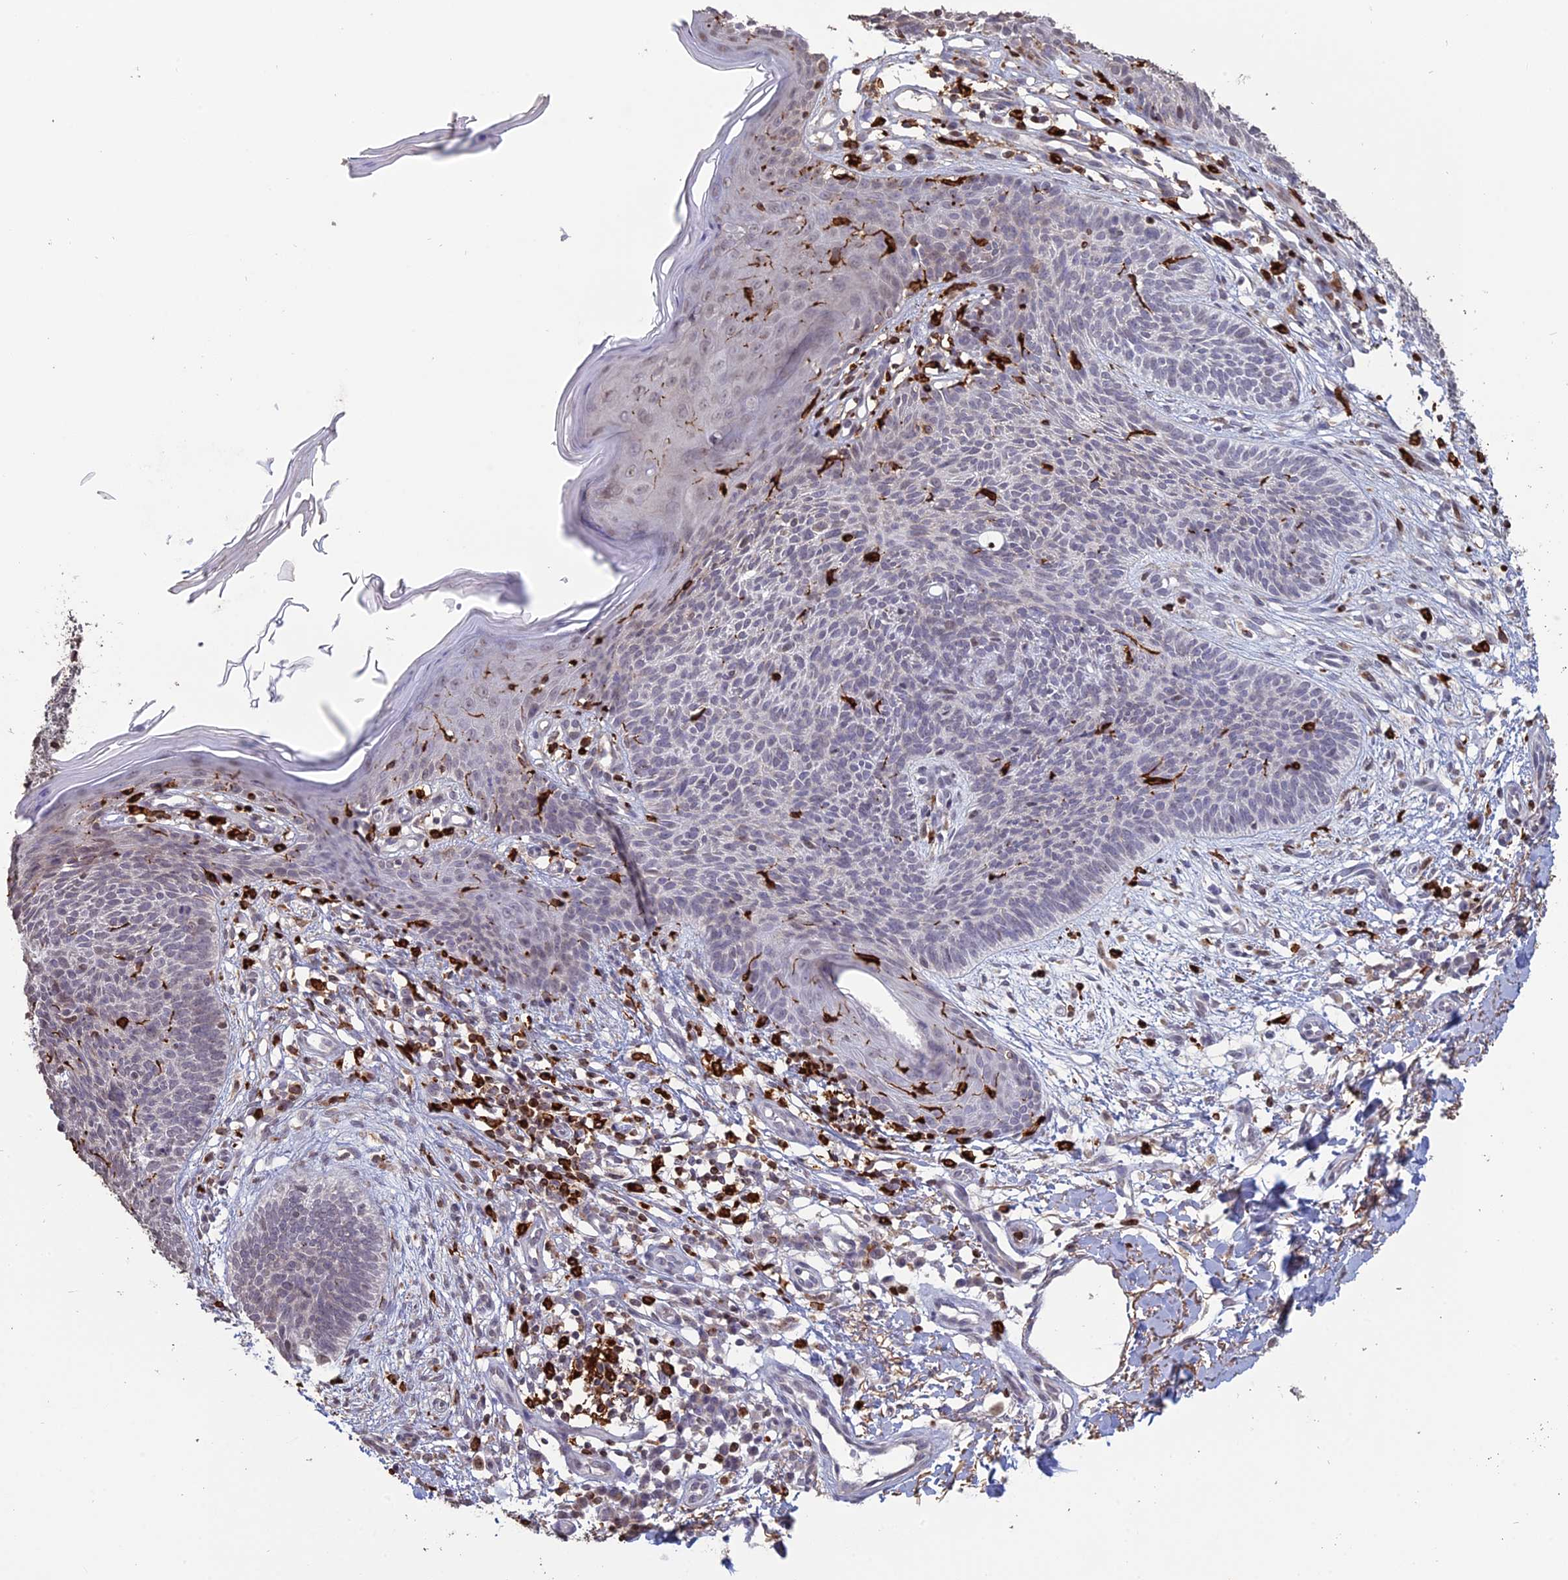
{"staining": {"intensity": "negative", "quantity": "none", "location": "none"}, "tissue": "skin cancer", "cell_type": "Tumor cells", "image_type": "cancer", "snomed": [{"axis": "morphology", "description": "Basal cell carcinoma"}, {"axis": "topography", "description": "Skin"}], "caption": "An image of skin cancer stained for a protein displays no brown staining in tumor cells.", "gene": "APOBR", "patient": {"sex": "female", "age": 66}}